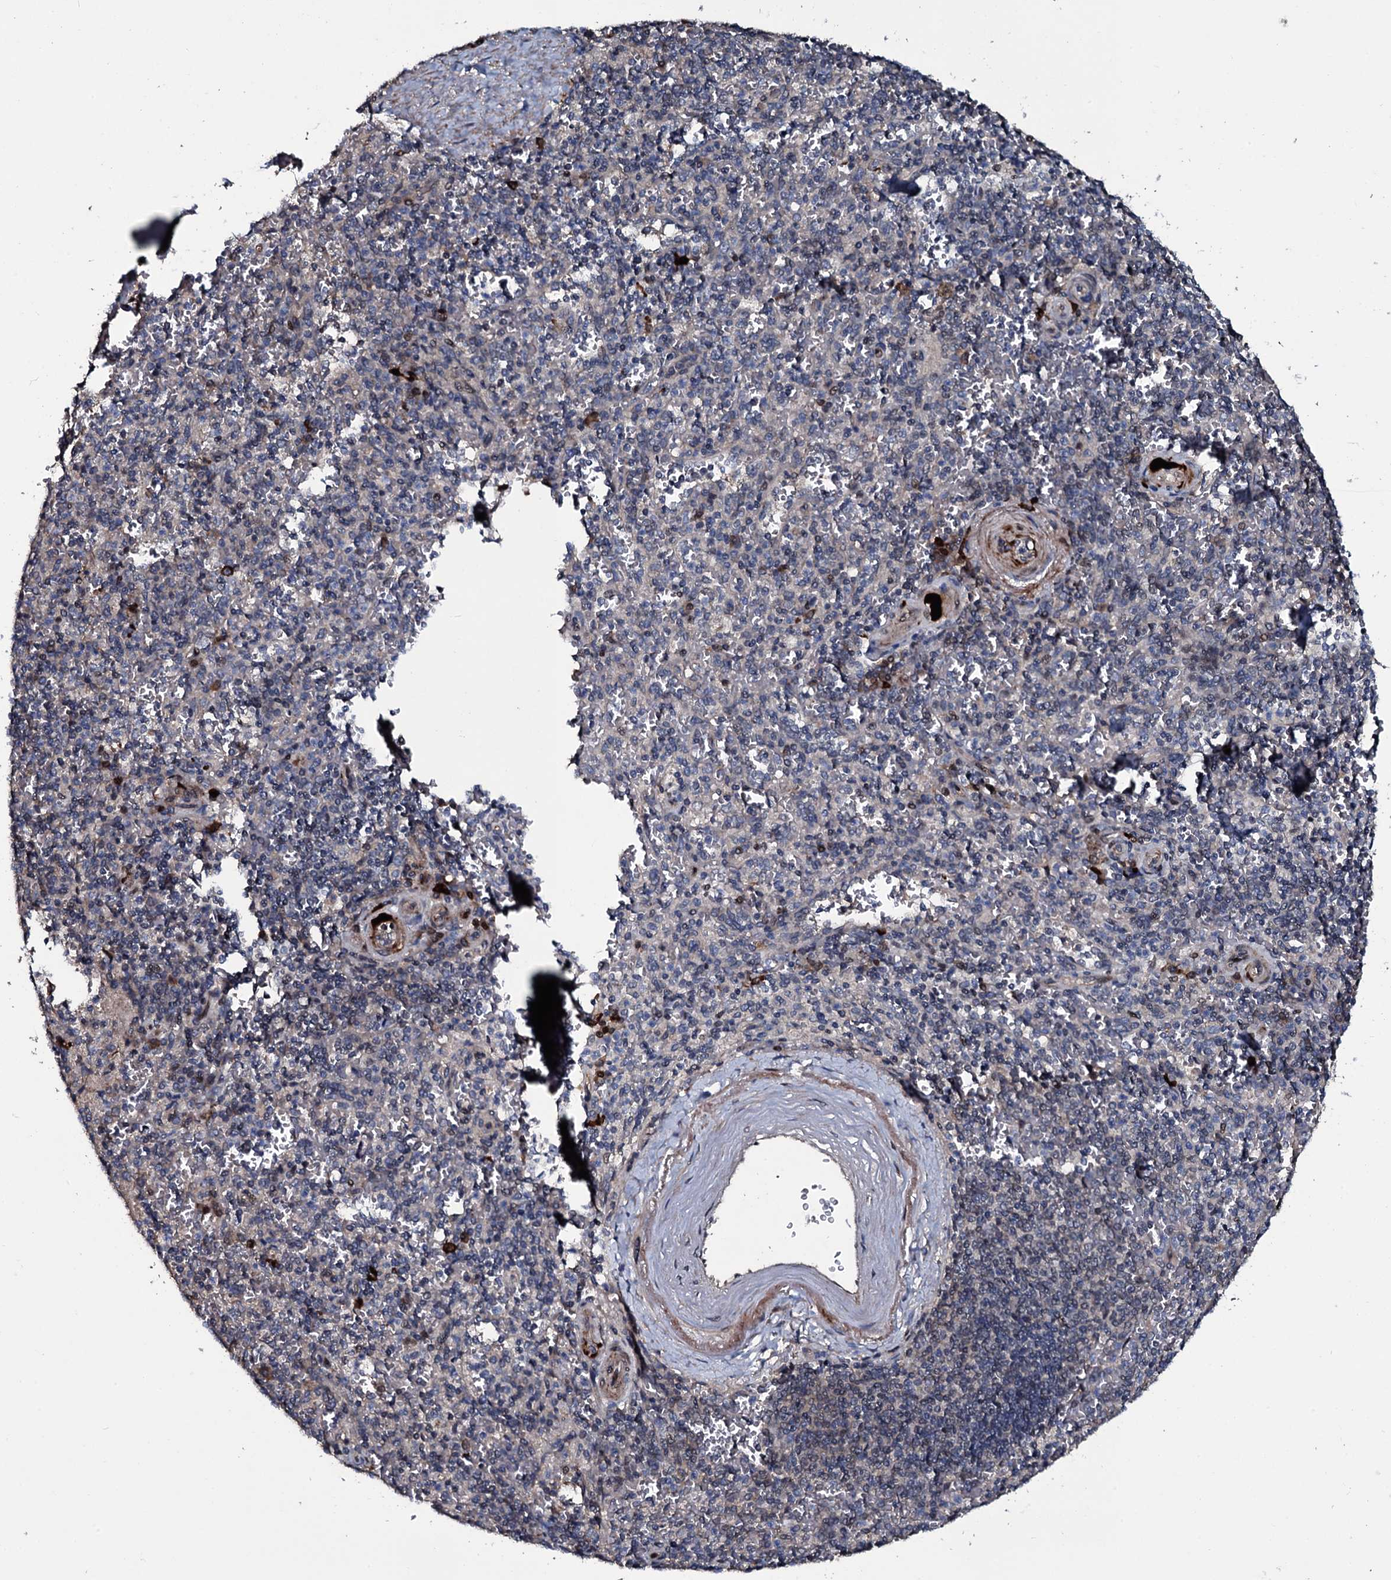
{"staining": {"intensity": "weak", "quantity": "<25%", "location": "nuclear"}, "tissue": "spleen", "cell_type": "Cells in red pulp", "image_type": "normal", "snomed": [{"axis": "morphology", "description": "Normal tissue, NOS"}, {"axis": "topography", "description": "Spleen"}], "caption": "Immunohistochemical staining of unremarkable spleen reveals no significant expression in cells in red pulp.", "gene": "LYG2", "patient": {"sex": "male", "age": 82}}